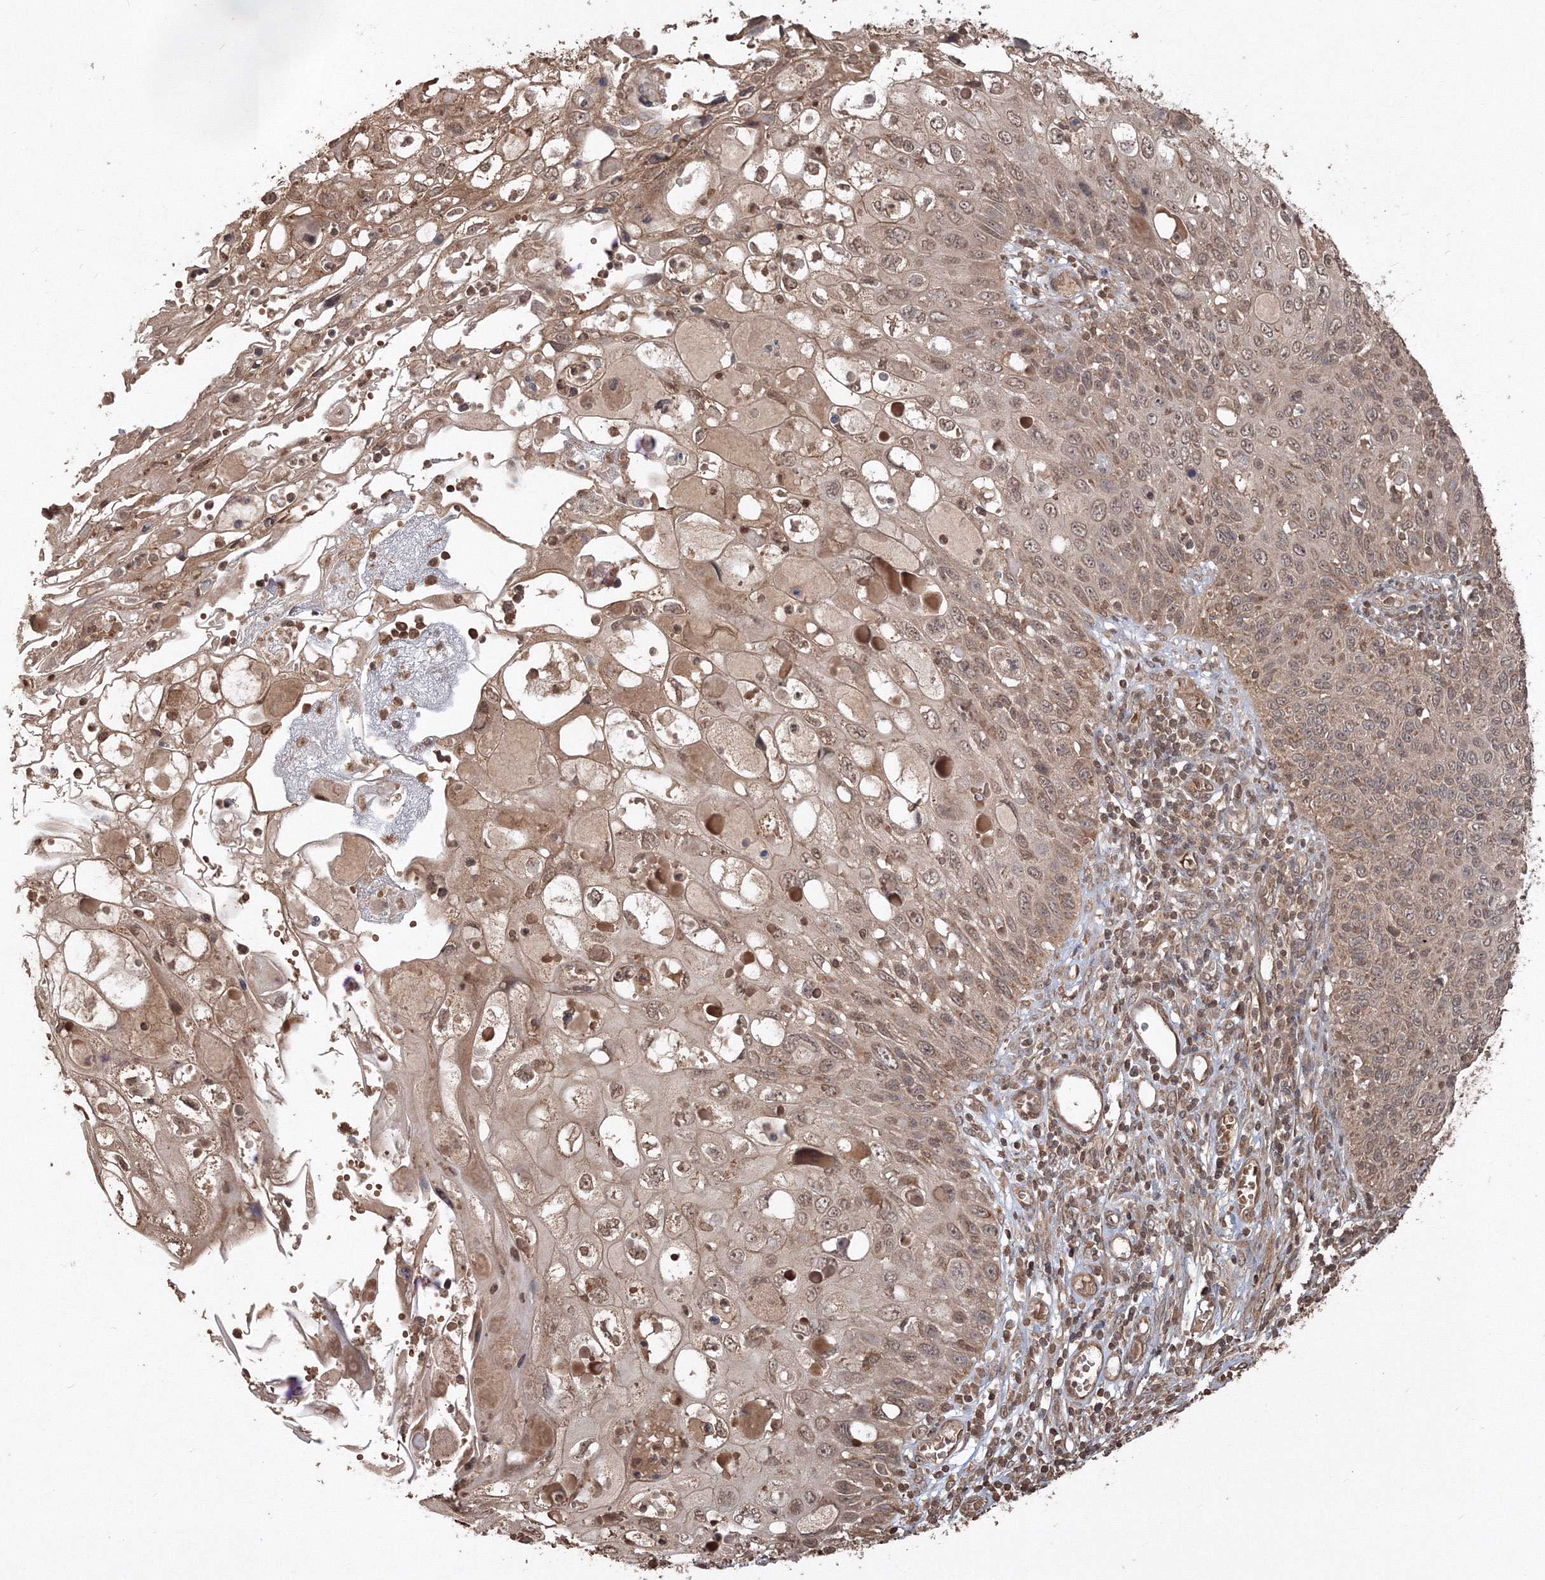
{"staining": {"intensity": "weak", "quantity": "25%-75%", "location": "cytoplasmic/membranous,nuclear"}, "tissue": "cervical cancer", "cell_type": "Tumor cells", "image_type": "cancer", "snomed": [{"axis": "morphology", "description": "Squamous cell carcinoma, NOS"}, {"axis": "topography", "description": "Cervix"}], "caption": "Protein positivity by immunohistochemistry (IHC) displays weak cytoplasmic/membranous and nuclear staining in about 25%-75% of tumor cells in cervical cancer (squamous cell carcinoma).", "gene": "CCDC122", "patient": {"sex": "female", "age": 70}}